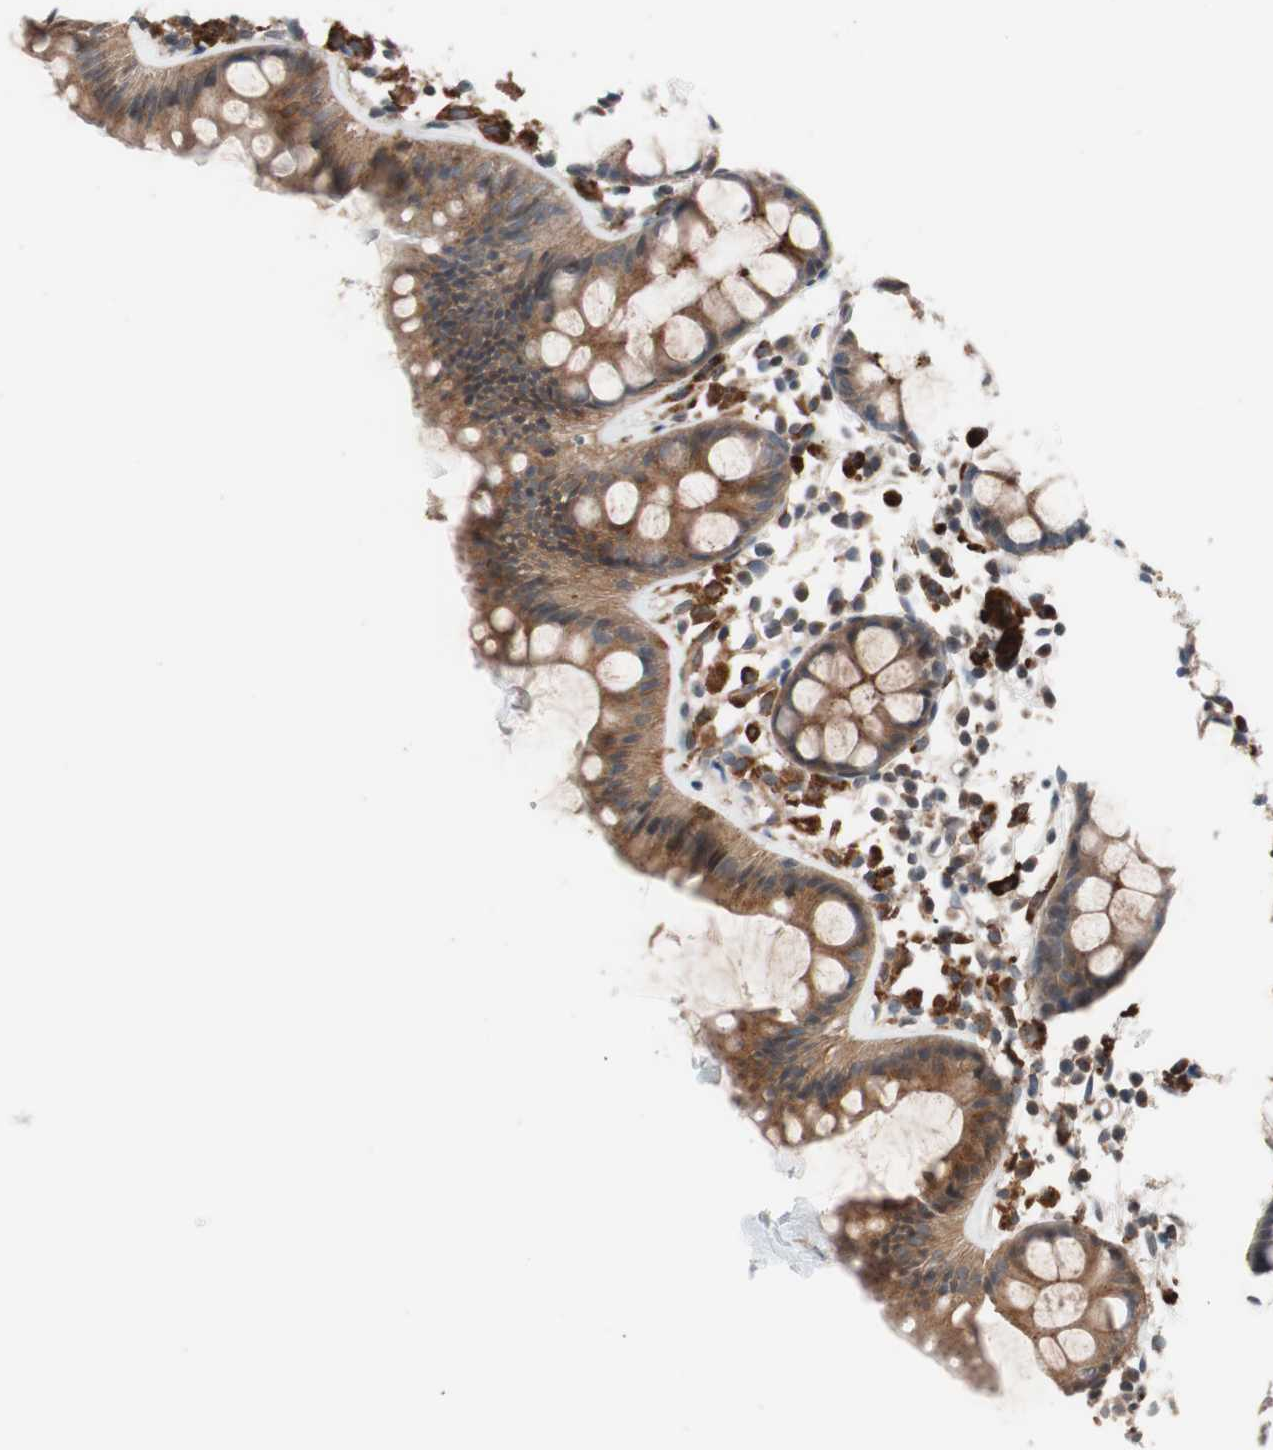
{"staining": {"intensity": "moderate", "quantity": ">75%", "location": "cytoplasmic/membranous"}, "tissue": "rectum", "cell_type": "Glandular cells", "image_type": "normal", "snomed": [{"axis": "morphology", "description": "Normal tissue, NOS"}, {"axis": "topography", "description": "Rectum"}], "caption": "Approximately >75% of glandular cells in benign human rectum reveal moderate cytoplasmic/membranous protein expression as visualized by brown immunohistochemical staining.", "gene": "LITAF", "patient": {"sex": "female", "age": 66}}